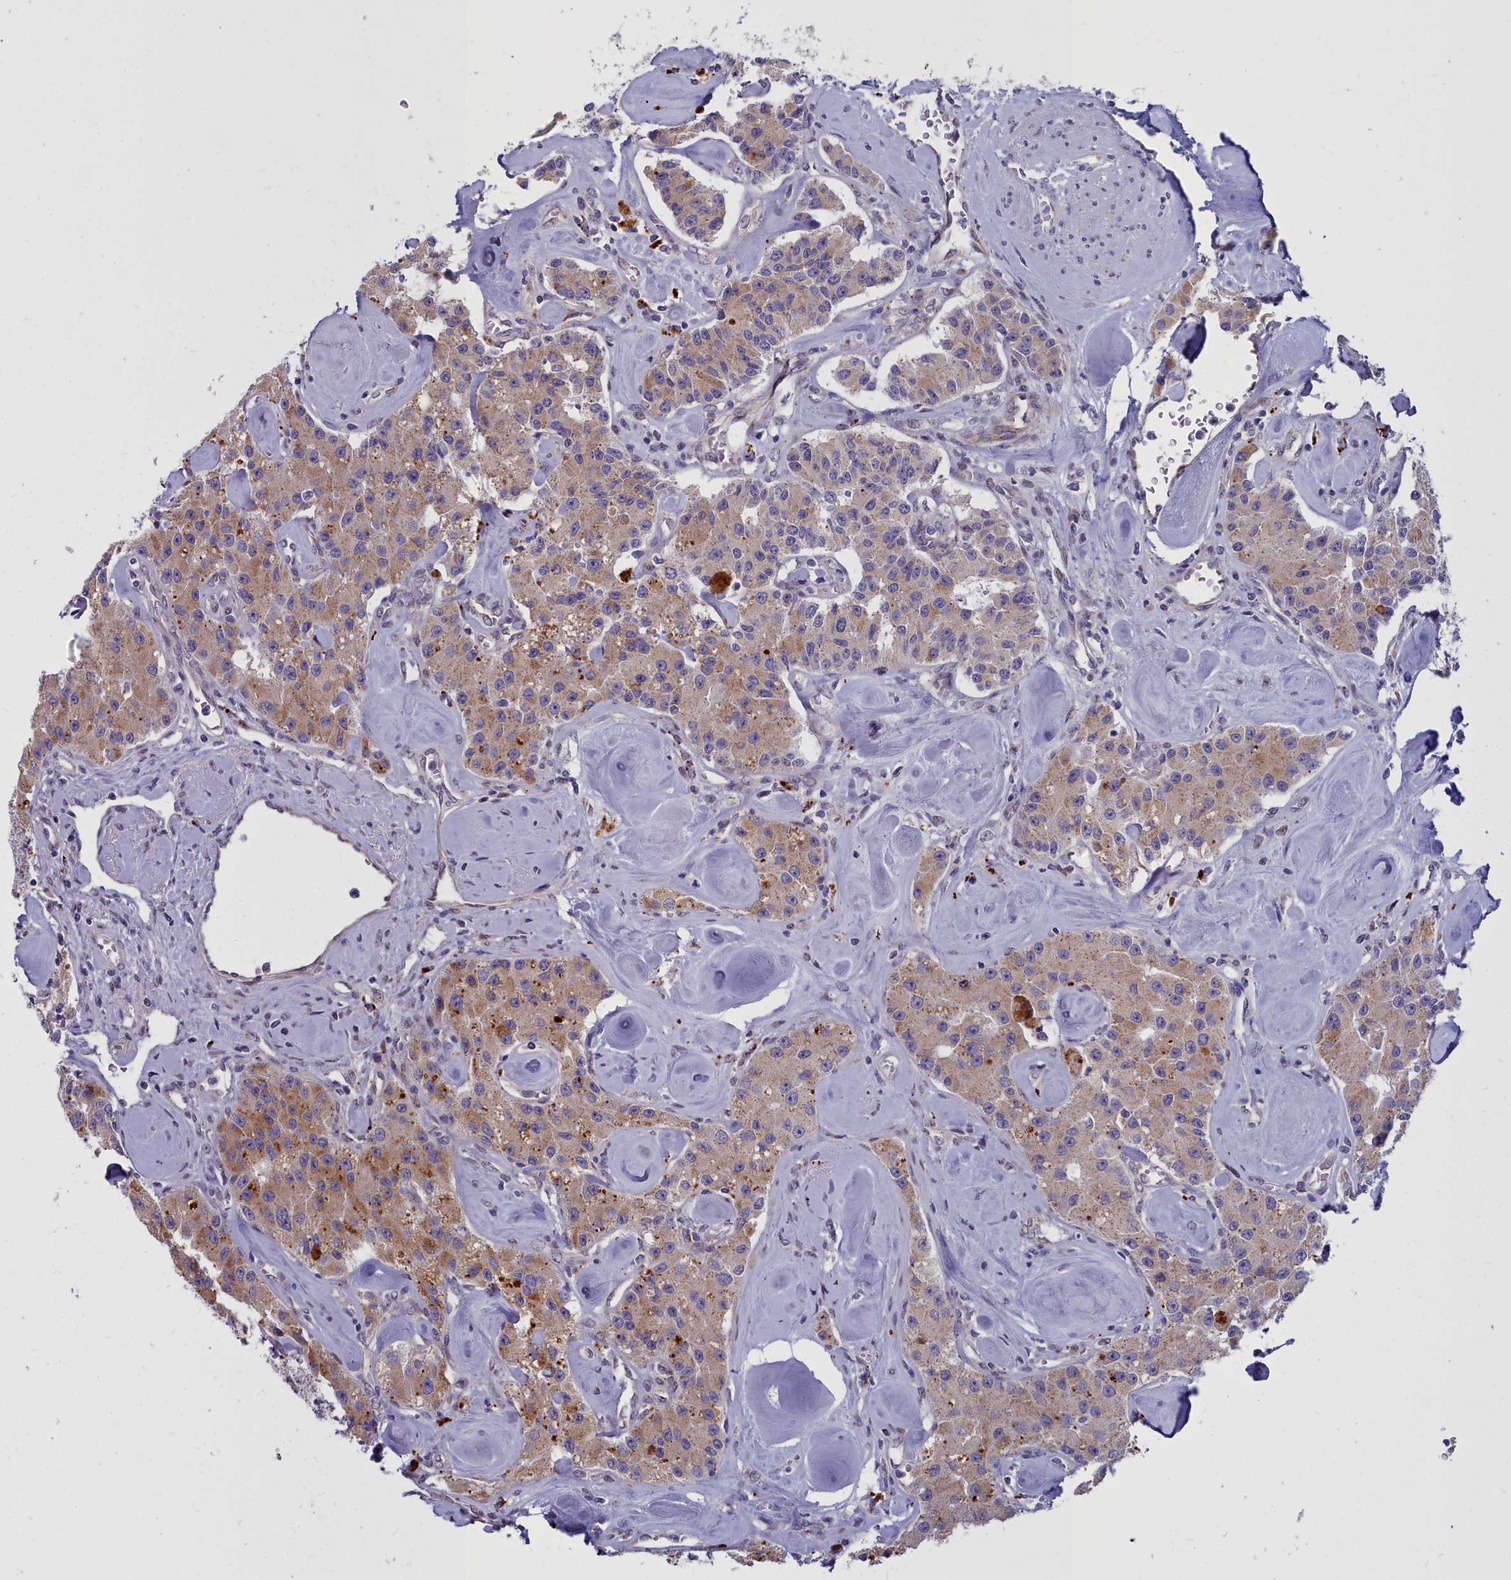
{"staining": {"intensity": "moderate", "quantity": ">75%", "location": "cytoplasmic/membranous"}, "tissue": "carcinoid", "cell_type": "Tumor cells", "image_type": "cancer", "snomed": [{"axis": "morphology", "description": "Carcinoid, malignant, NOS"}, {"axis": "topography", "description": "Pancreas"}], "caption": "Immunohistochemical staining of carcinoid exhibits moderate cytoplasmic/membranous protein expression in about >75% of tumor cells. The staining was performed using DAB, with brown indicating positive protein expression. Nuclei are stained blue with hematoxylin.", "gene": "WDPCP", "patient": {"sex": "male", "age": 41}}